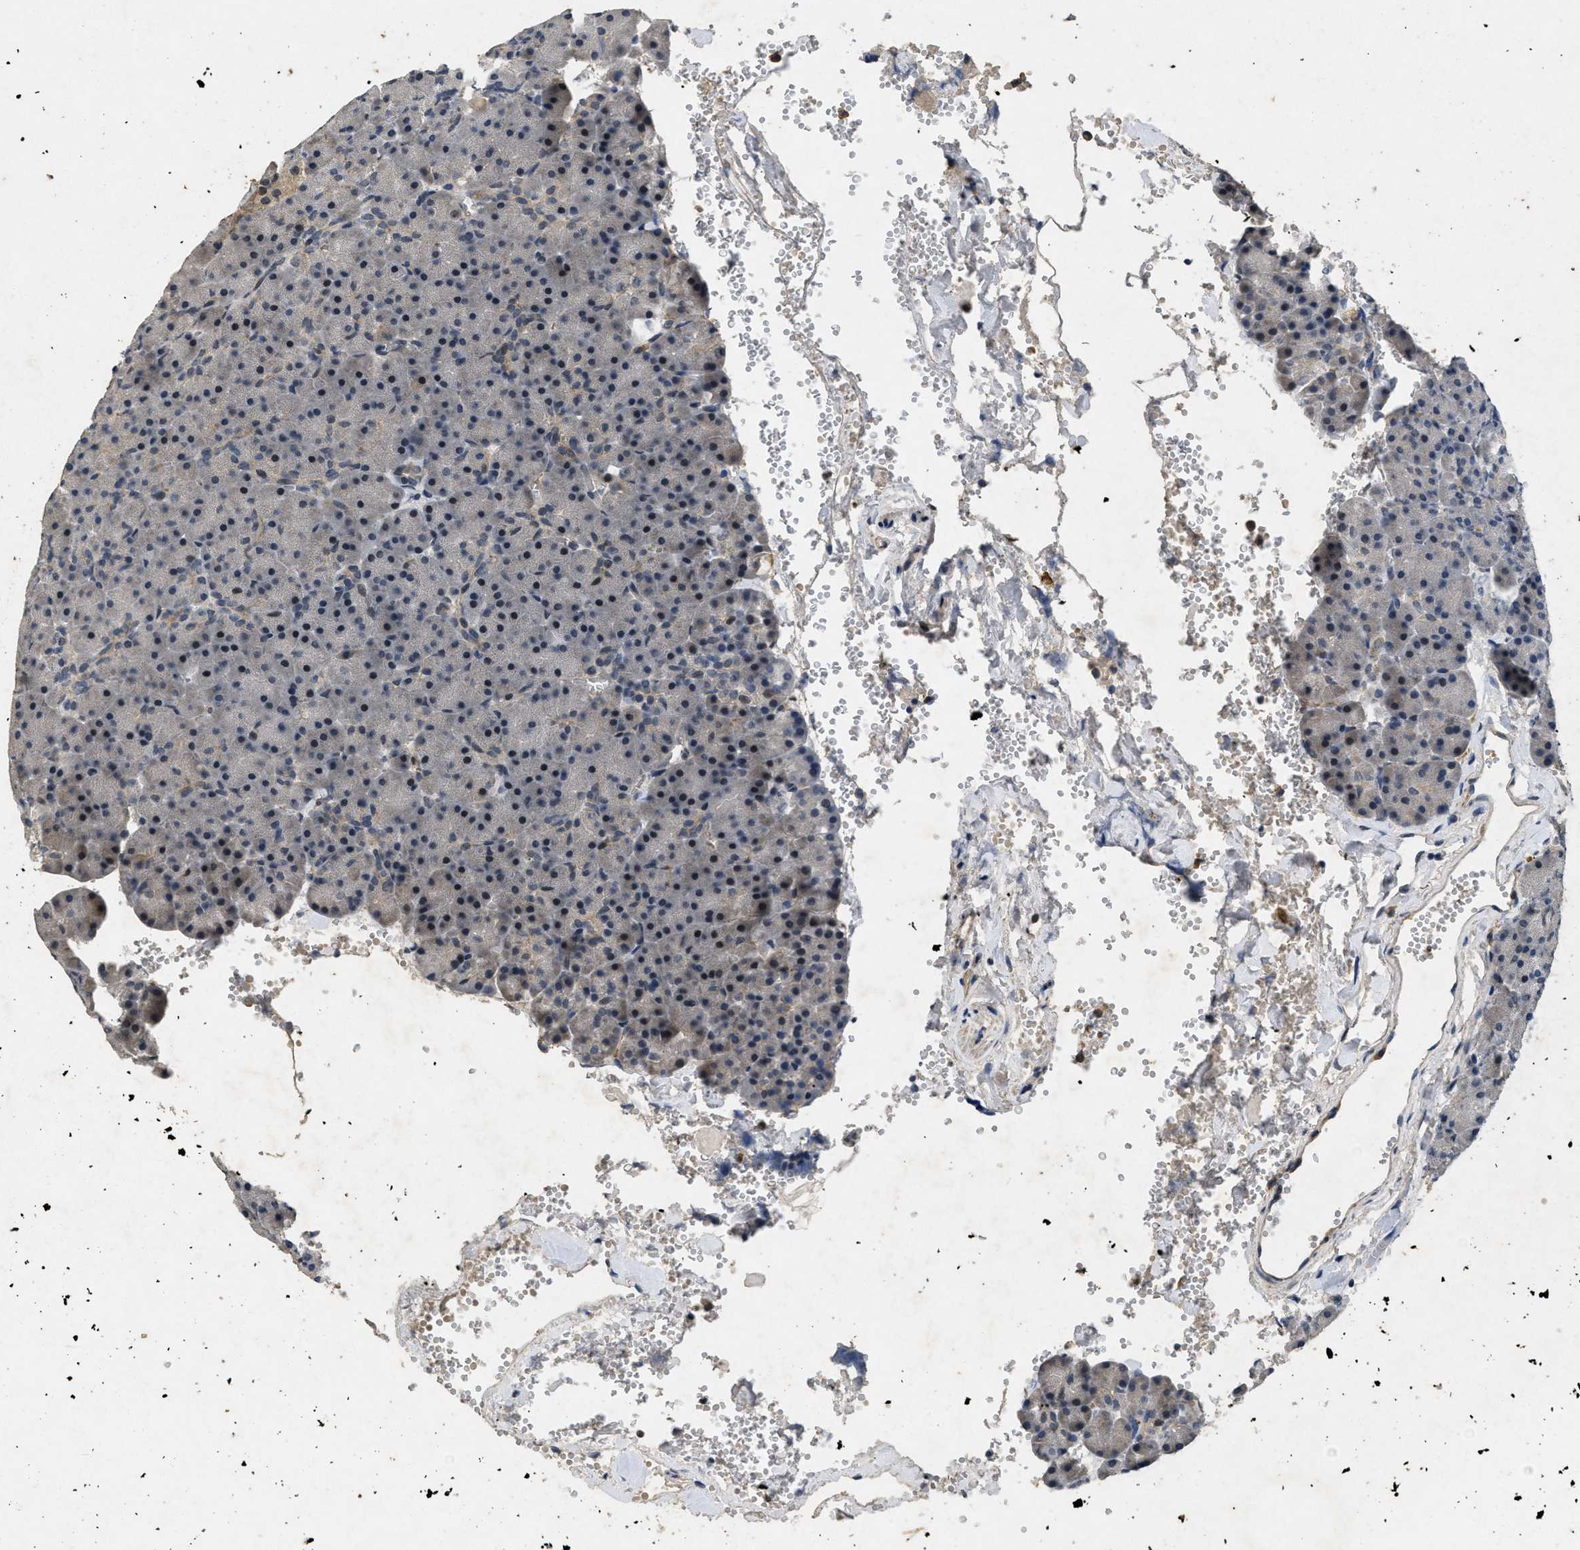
{"staining": {"intensity": "strong", "quantity": "<25%", "location": "nuclear"}, "tissue": "pancreas", "cell_type": "Exocrine glandular cells", "image_type": "normal", "snomed": [{"axis": "morphology", "description": "Normal tissue, NOS"}, {"axis": "topography", "description": "Pancreas"}], "caption": "Immunohistochemical staining of unremarkable human pancreas reveals medium levels of strong nuclear positivity in about <25% of exocrine glandular cells.", "gene": "PAPOLG", "patient": {"sex": "female", "age": 35}}